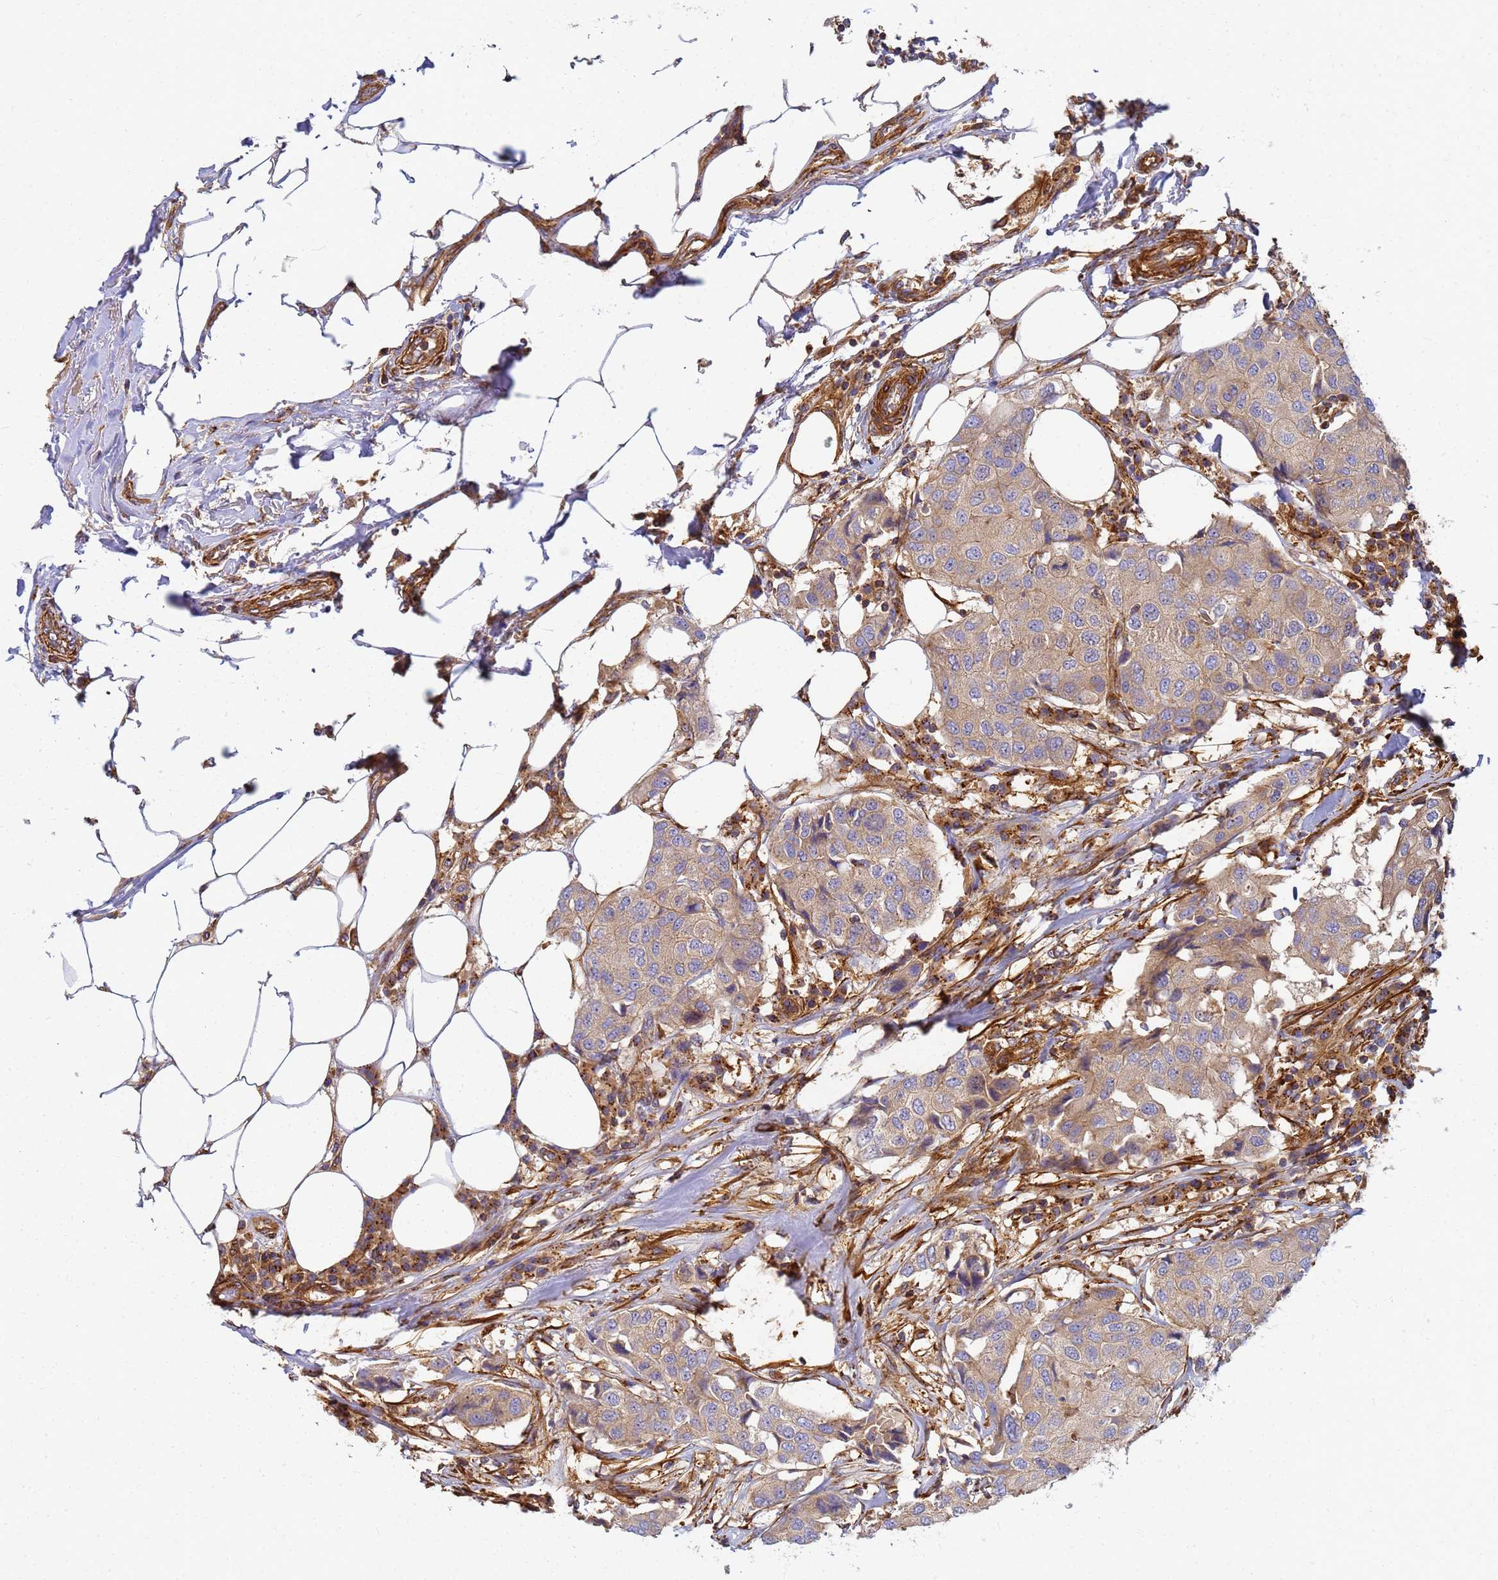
{"staining": {"intensity": "weak", "quantity": ">75%", "location": "cytoplasmic/membranous"}, "tissue": "breast cancer", "cell_type": "Tumor cells", "image_type": "cancer", "snomed": [{"axis": "morphology", "description": "Duct carcinoma"}, {"axis": "topography", "description": "Breast"}], "caption": "Immunohistochemistry histopathology image of invasive ductal carcinoma (breast) stained for a protein (brown), which displays low levels of weak cytoplasmic/membranous expression in about >75% of tumor cells.", "gene": "C2CD5", "patient": {"sex": "female", "age": 80}}